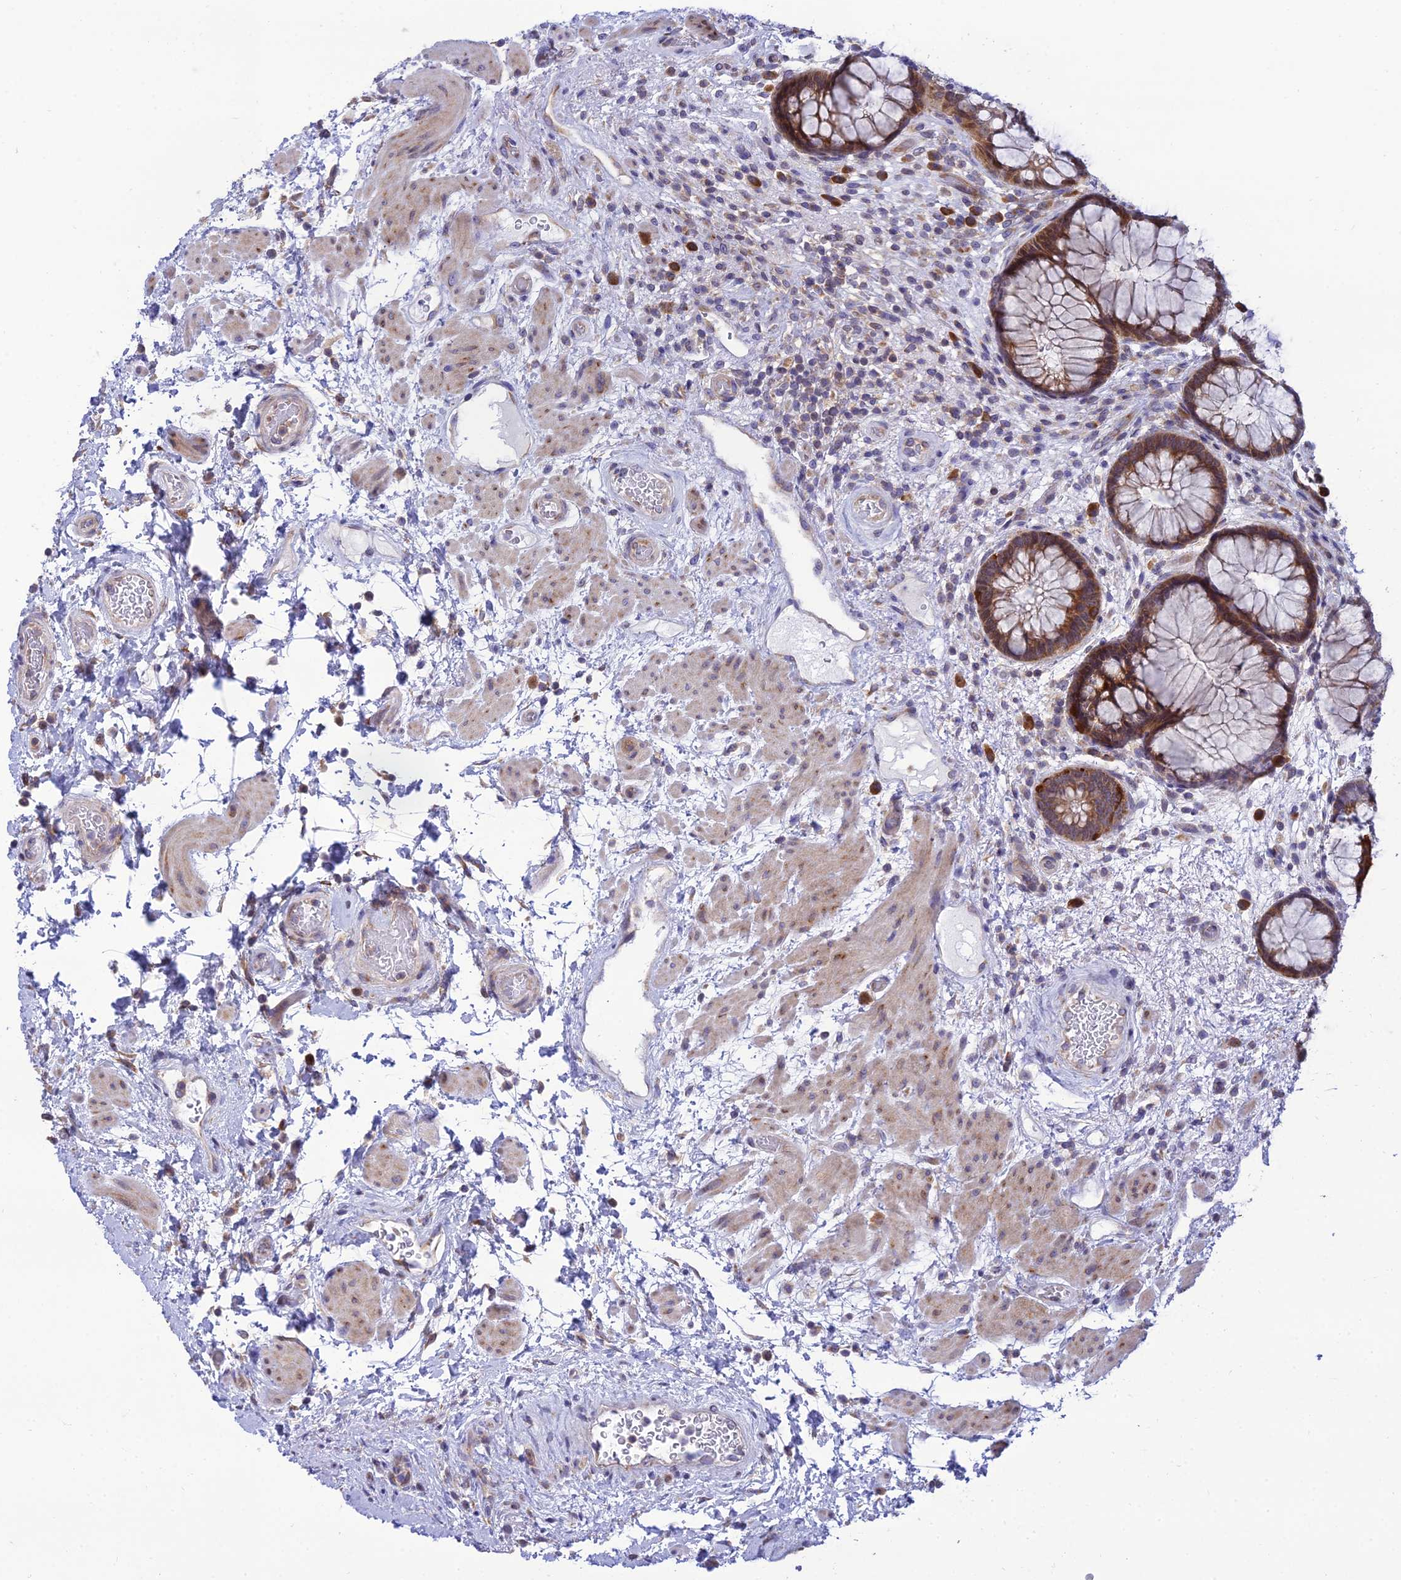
{"staining": {"intensity": "moderate", "quantity": ">75%", "location": "cytoplasmic/membranous"}, "tissue": "rectum", "cell_type": "Glandular cells", "image_type": "normal", "snomed": [{"axis": "morphology", "description": "Normal tissue, NOS"}, {"axis": "topography", "description": "Rectum"}], "caption": "DAB immunohistochemical staining of unremarkable rectum shows moderate cytoplasmic/membranous protein expression in approximately >75% of glandular cells.", "gene": "CLCN7", "patient": {"sex": "male", "age": 51}}